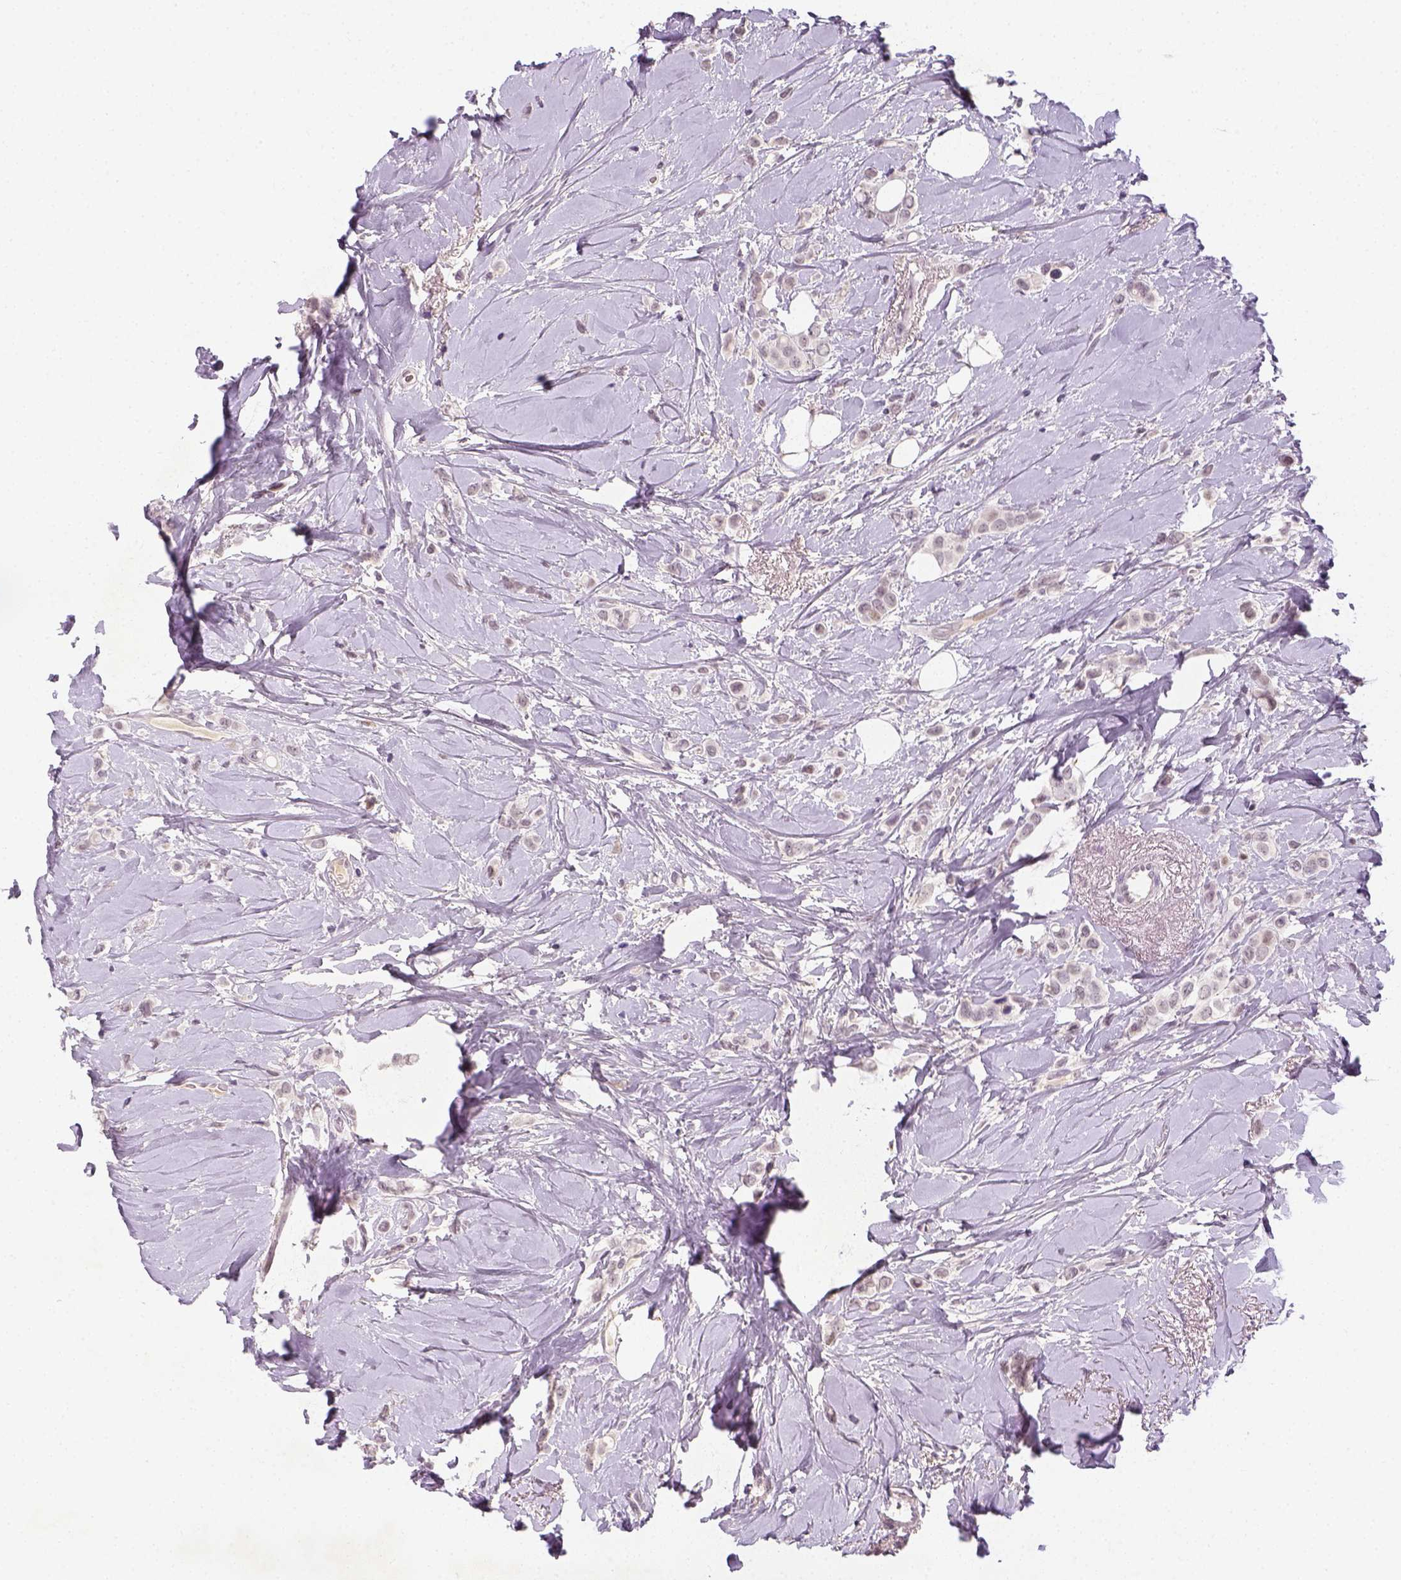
{"staining": {"intensity": "negative", "quantity": "none", "location": "none"}, "tissue": "breast cancer", "cell_type": "Tumor cells", "image_type": "cancer", "snomed": [{"axis": "morphology", "description": "Lobular carcinoma"}, {"axis": "topography", "description": "Breast"}], "caption": "Histopathology image shows no significant protein staining in tumor cells of lobular carcinoma (breast).", "gene": "MAGEB3", "patient": {"sex": "female", "age": 66}}